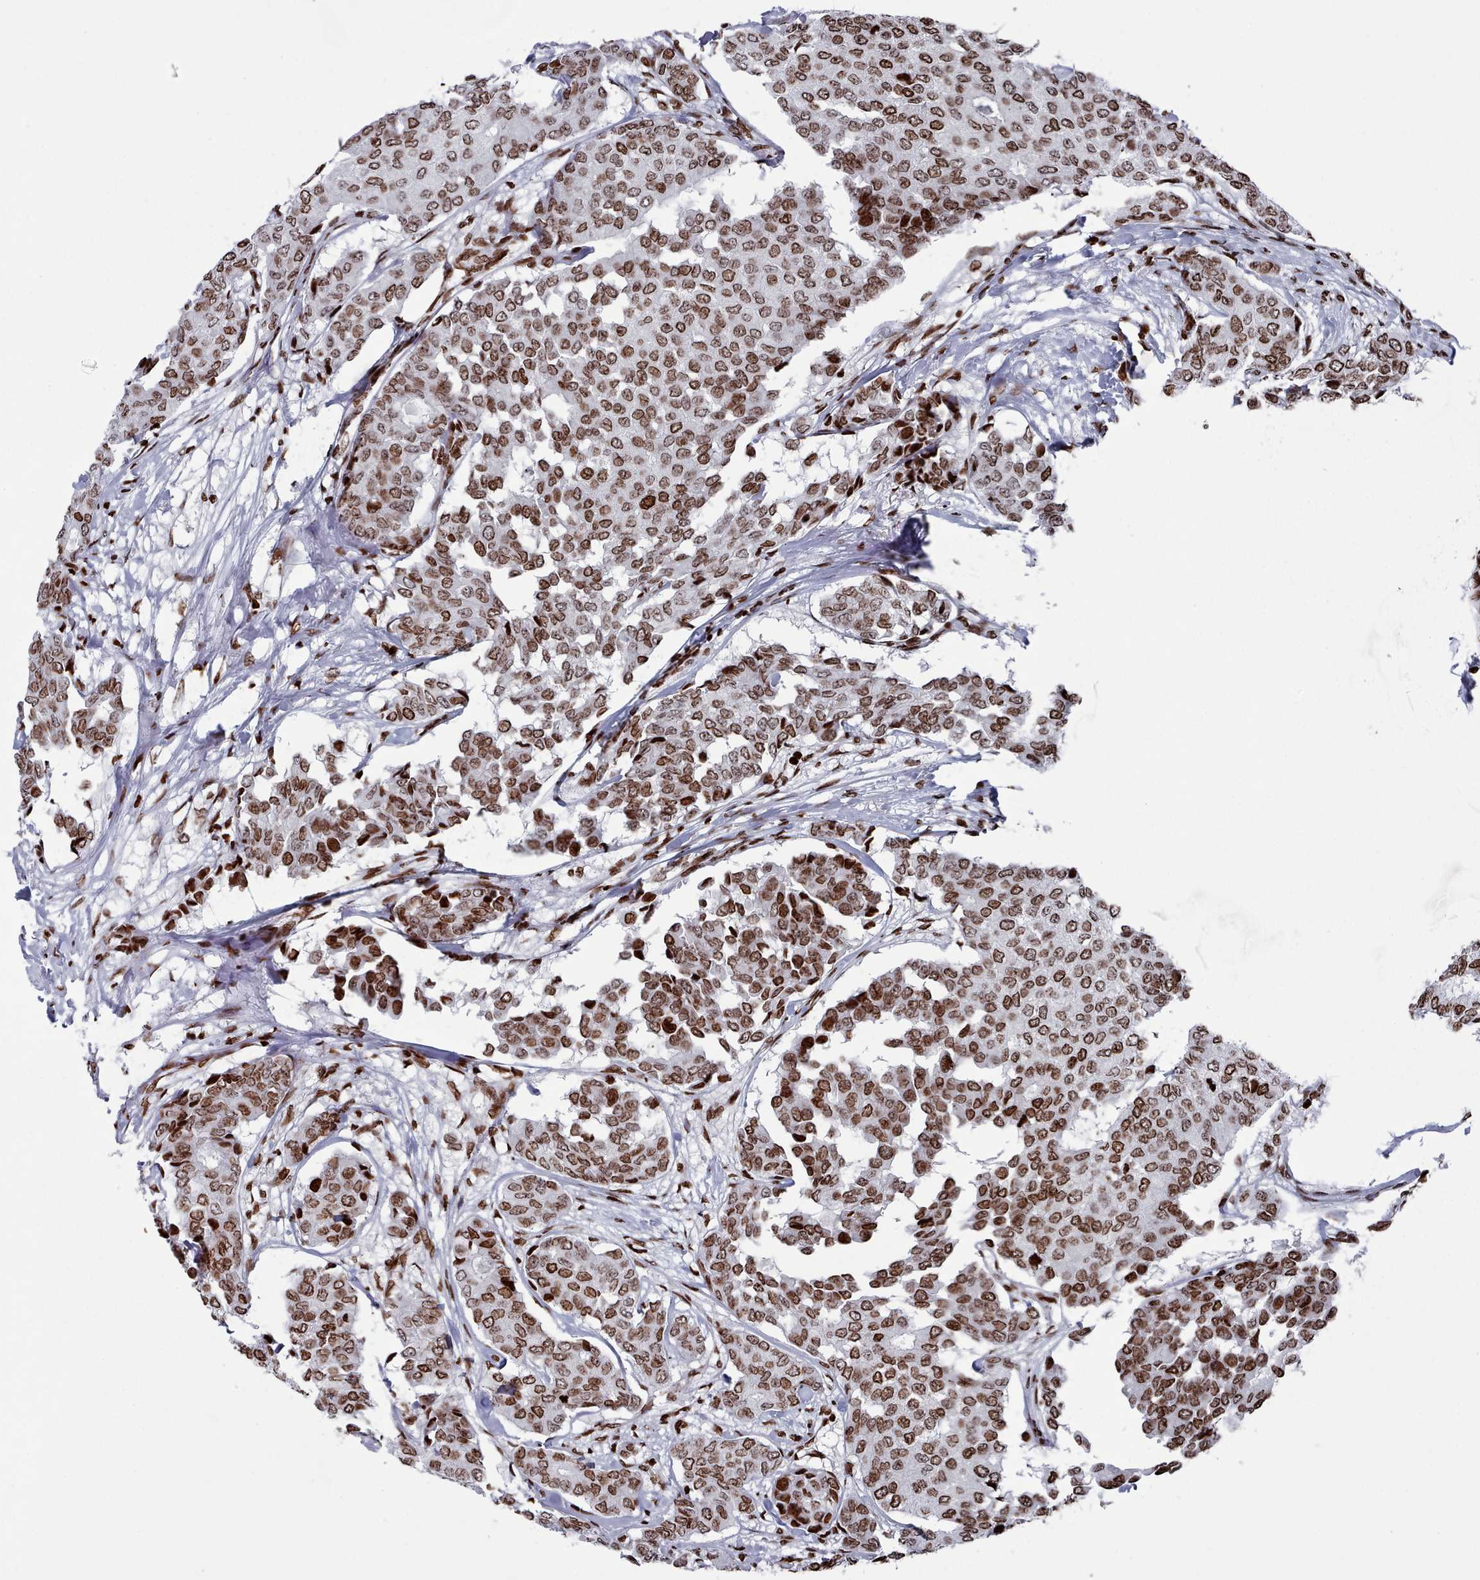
{"staining": {"intensity": "moderate", "quantity": ">75%", "location": "nuclear"}, "tissue": "breast cancer", "cell_type": "Tumor cells", "image_type": "cancer", "snomed": [{"axis": "morphology", "description": "Duct carcinoma"}, {"axis": "topography", "description": "Breast"}], "caption": "Immunohistochemistry (DAB) staining of human breast cancer shows moderate nuclear protein staining in about >75% of tumor cells.", "gene": "PCDHB12", "patient": {"sex": "female", "age": 75}}